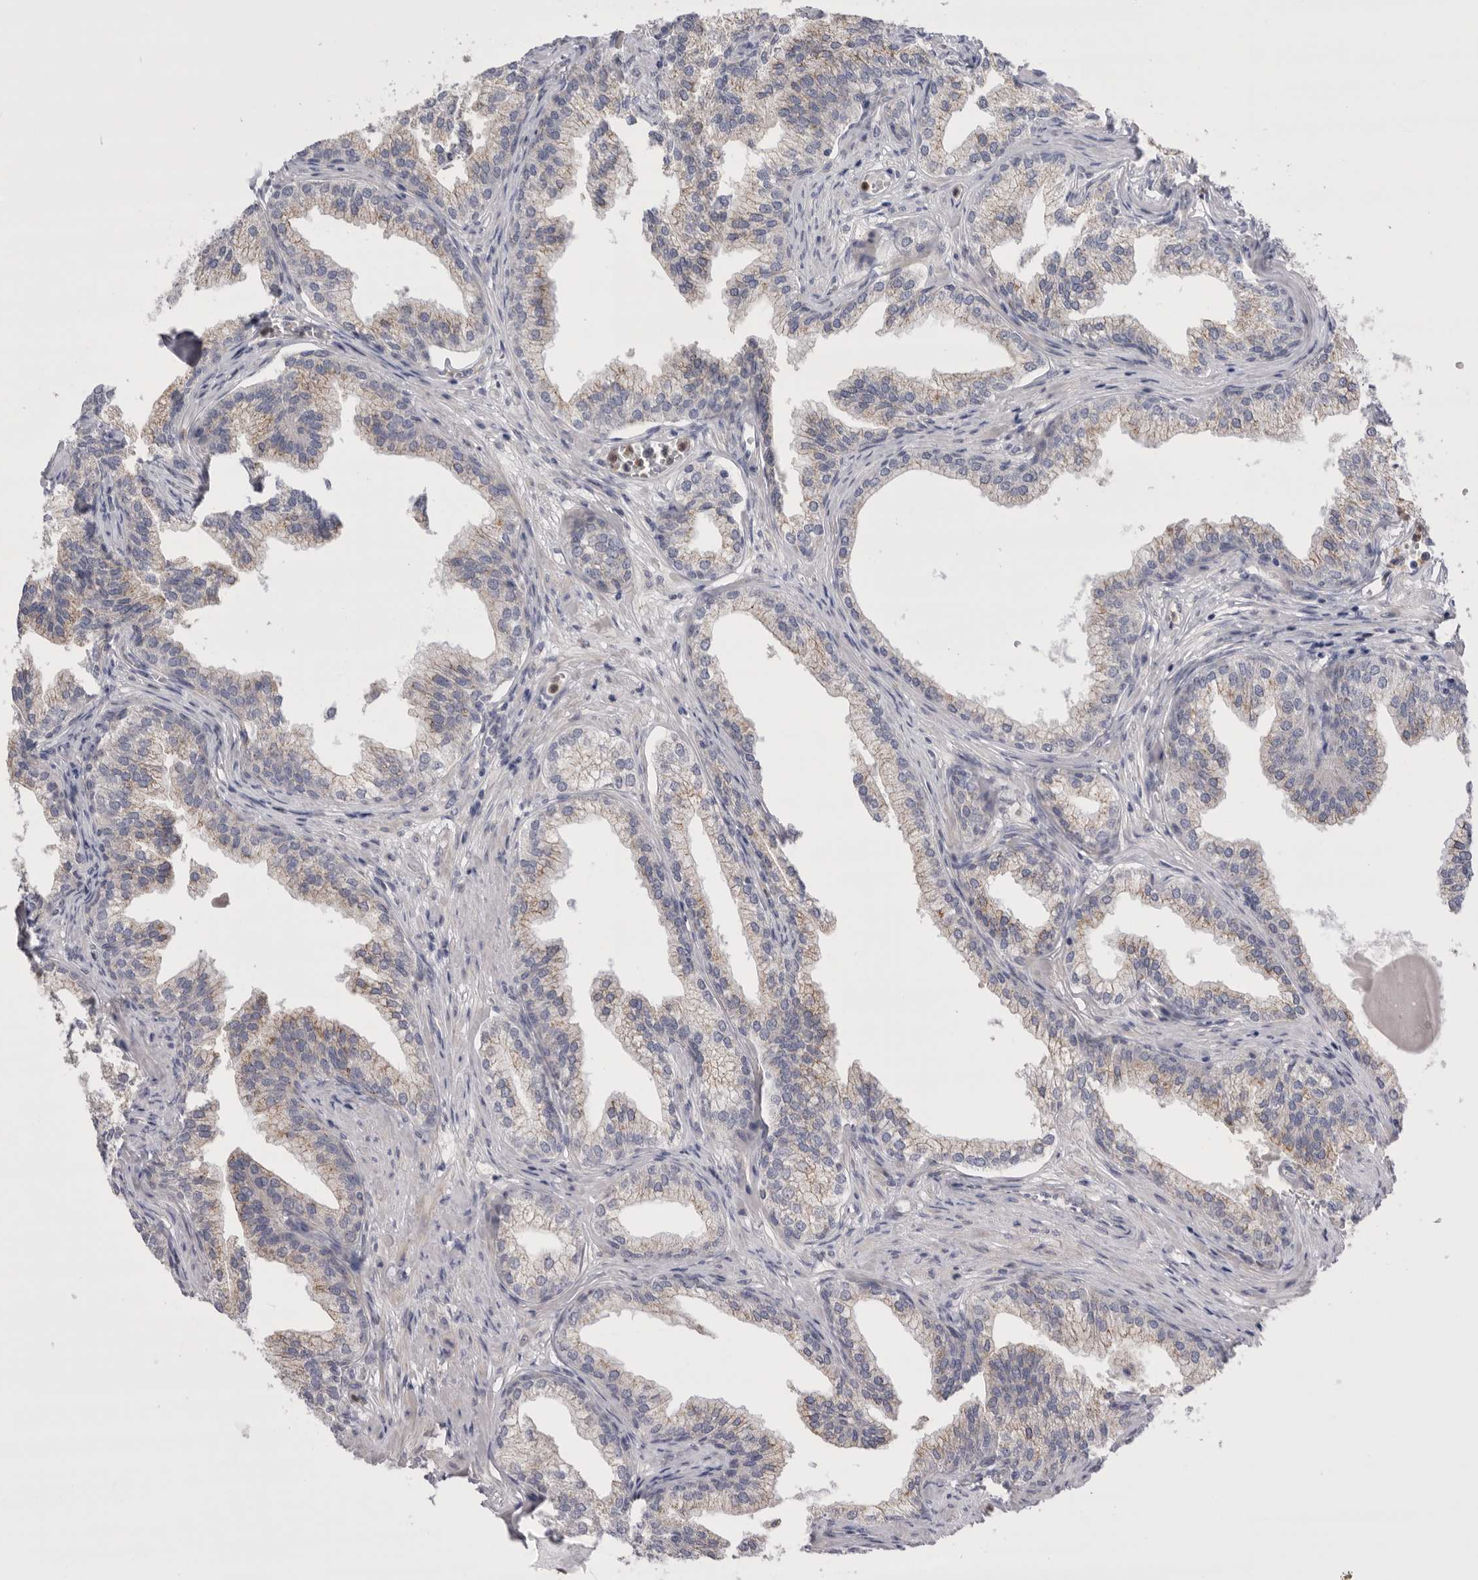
{"staining": {"intensity": "weak", "quantity": "<25%", "location": "cytoplasmic/membranous"}, "tissue": "prostate", "cell_type": "Glandular cells", "image_type": "normal", "snomed": [{"axis": "morphology", "description": "Normal tissue, NOS"}, {"axis": "morphology", "description": "Urothelial carcinoma, Low grade"}, {"axis": "topography", "description": "Urinary bladder"}, {"axis": "topography", "description": "Prostate"}], "caption": "A histopathology image of prostate stained for a protein displays no brown staining in glandular cells.", "gene": "CCDC126", "patient": {"sex": "male", "age": 60}}